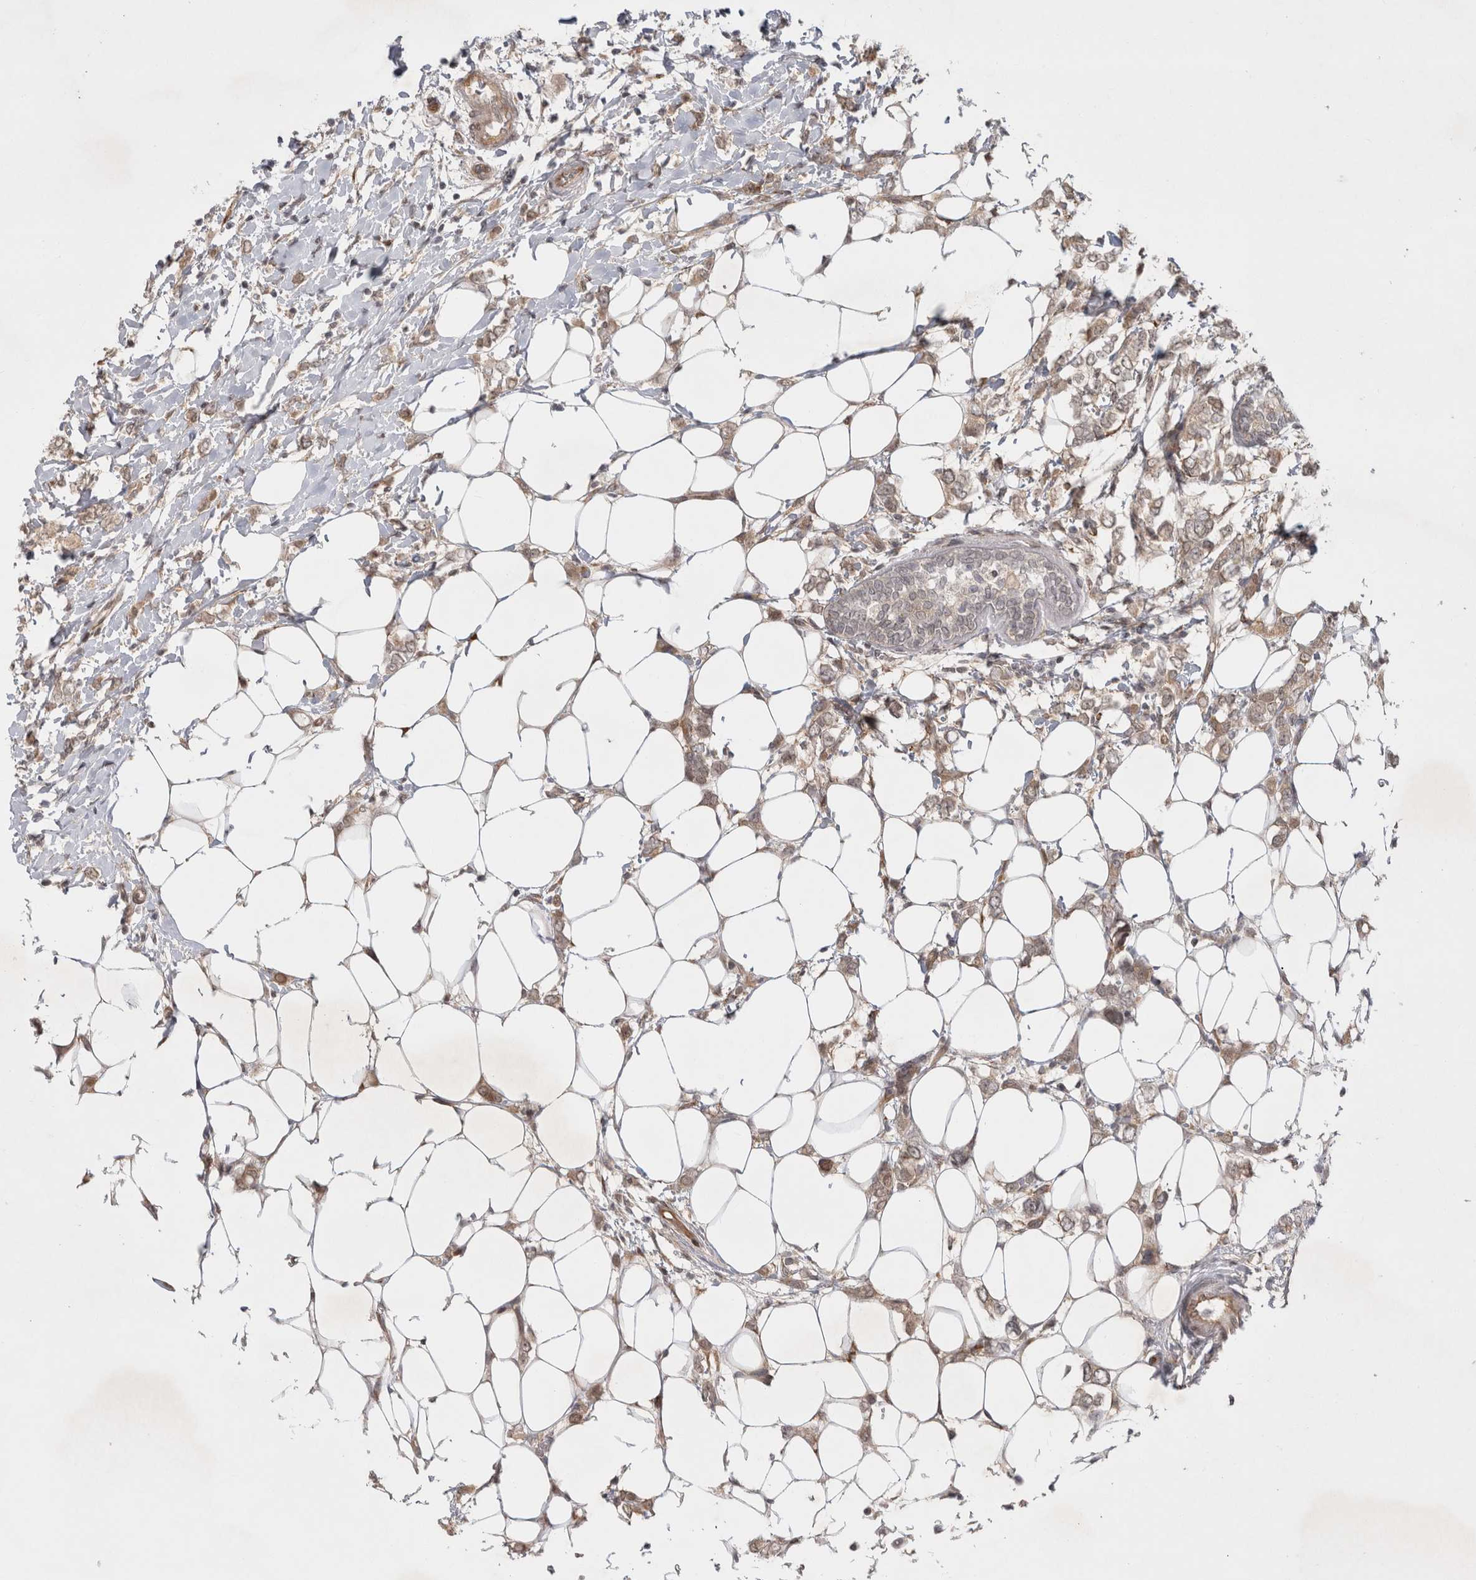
{"staining": {"intensity": "weak", "quantity": ">75%", "location": "cytoplasmic/membranous,nuclear"}, "tissue": "breast cancer", "cell_type": "Tumor cells", "image_type": "cancer", "snomed": [{"axis": "morphology", "description": "Normal tissue, NOS"}, {"axis": "morphology", "description": "Lobular carcinoma"}, {"axis": "topography", "description": "Breast"}], "caption": "Protein staining demonstrates weak cytoplasmic/membranous and nuclear expression in about >75% of tumor cells in lobular carcinoma (breast).", "gene": "ZNF318", "patient": {"sex": "female", "age": 47}}